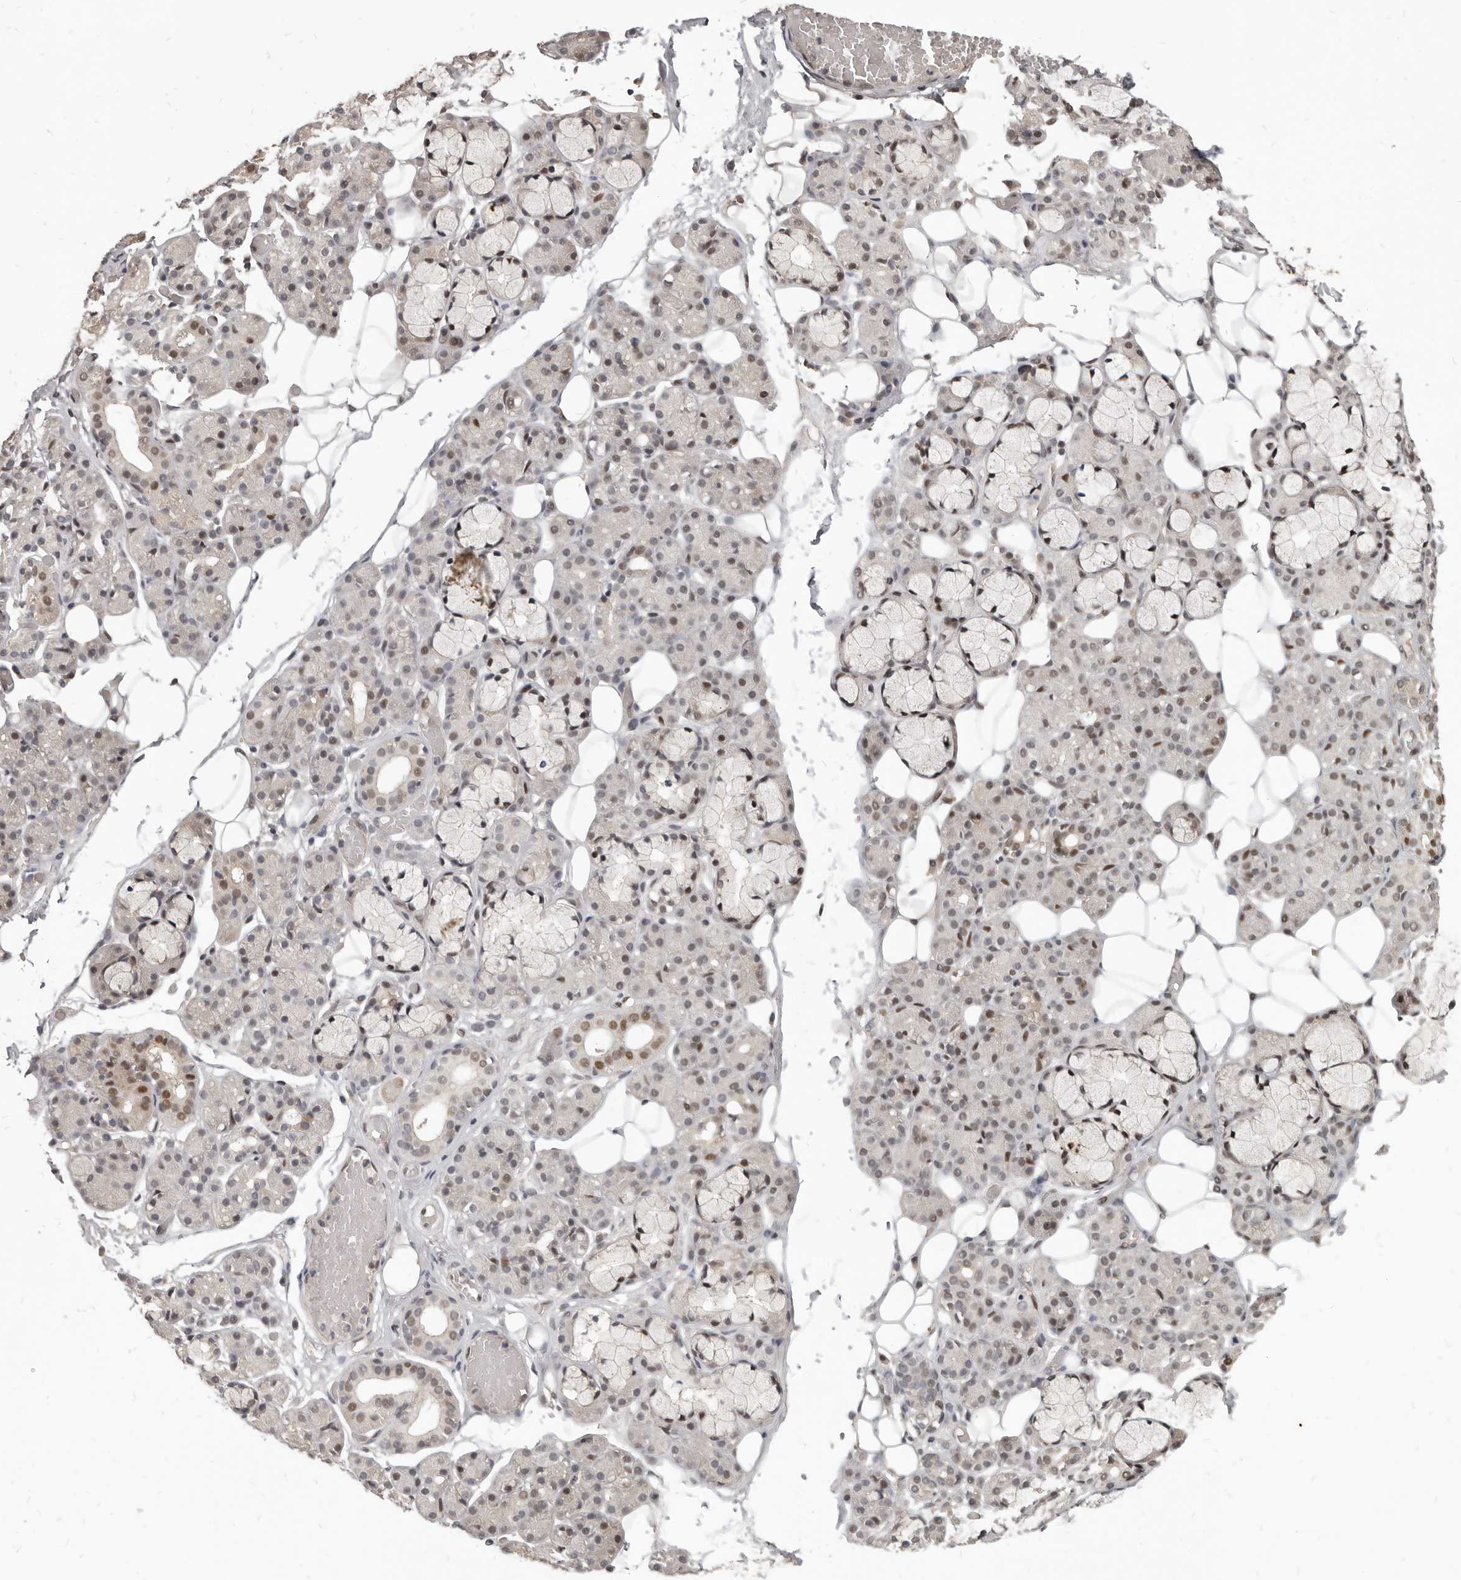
{"staining": {"intensity": "moderate", "quantity": ">75%", "location": "nuclear"}, "tissue": "salivary gland", "cell_type": "Glandular cells", "image_type": "normal", "snomed": [{"axis": "morphology", "description": "Normal tissue, NOS"}, {"axis": "topography", "description": "Salivary gland"}], "caption": "Salivary gland was stained to show a protein in brown. There is medium levels of moderate nuclear positivity in about >75% of glandular cells.", "gene": "ATF5", "patient": {"sex": "male", "age": 63}}